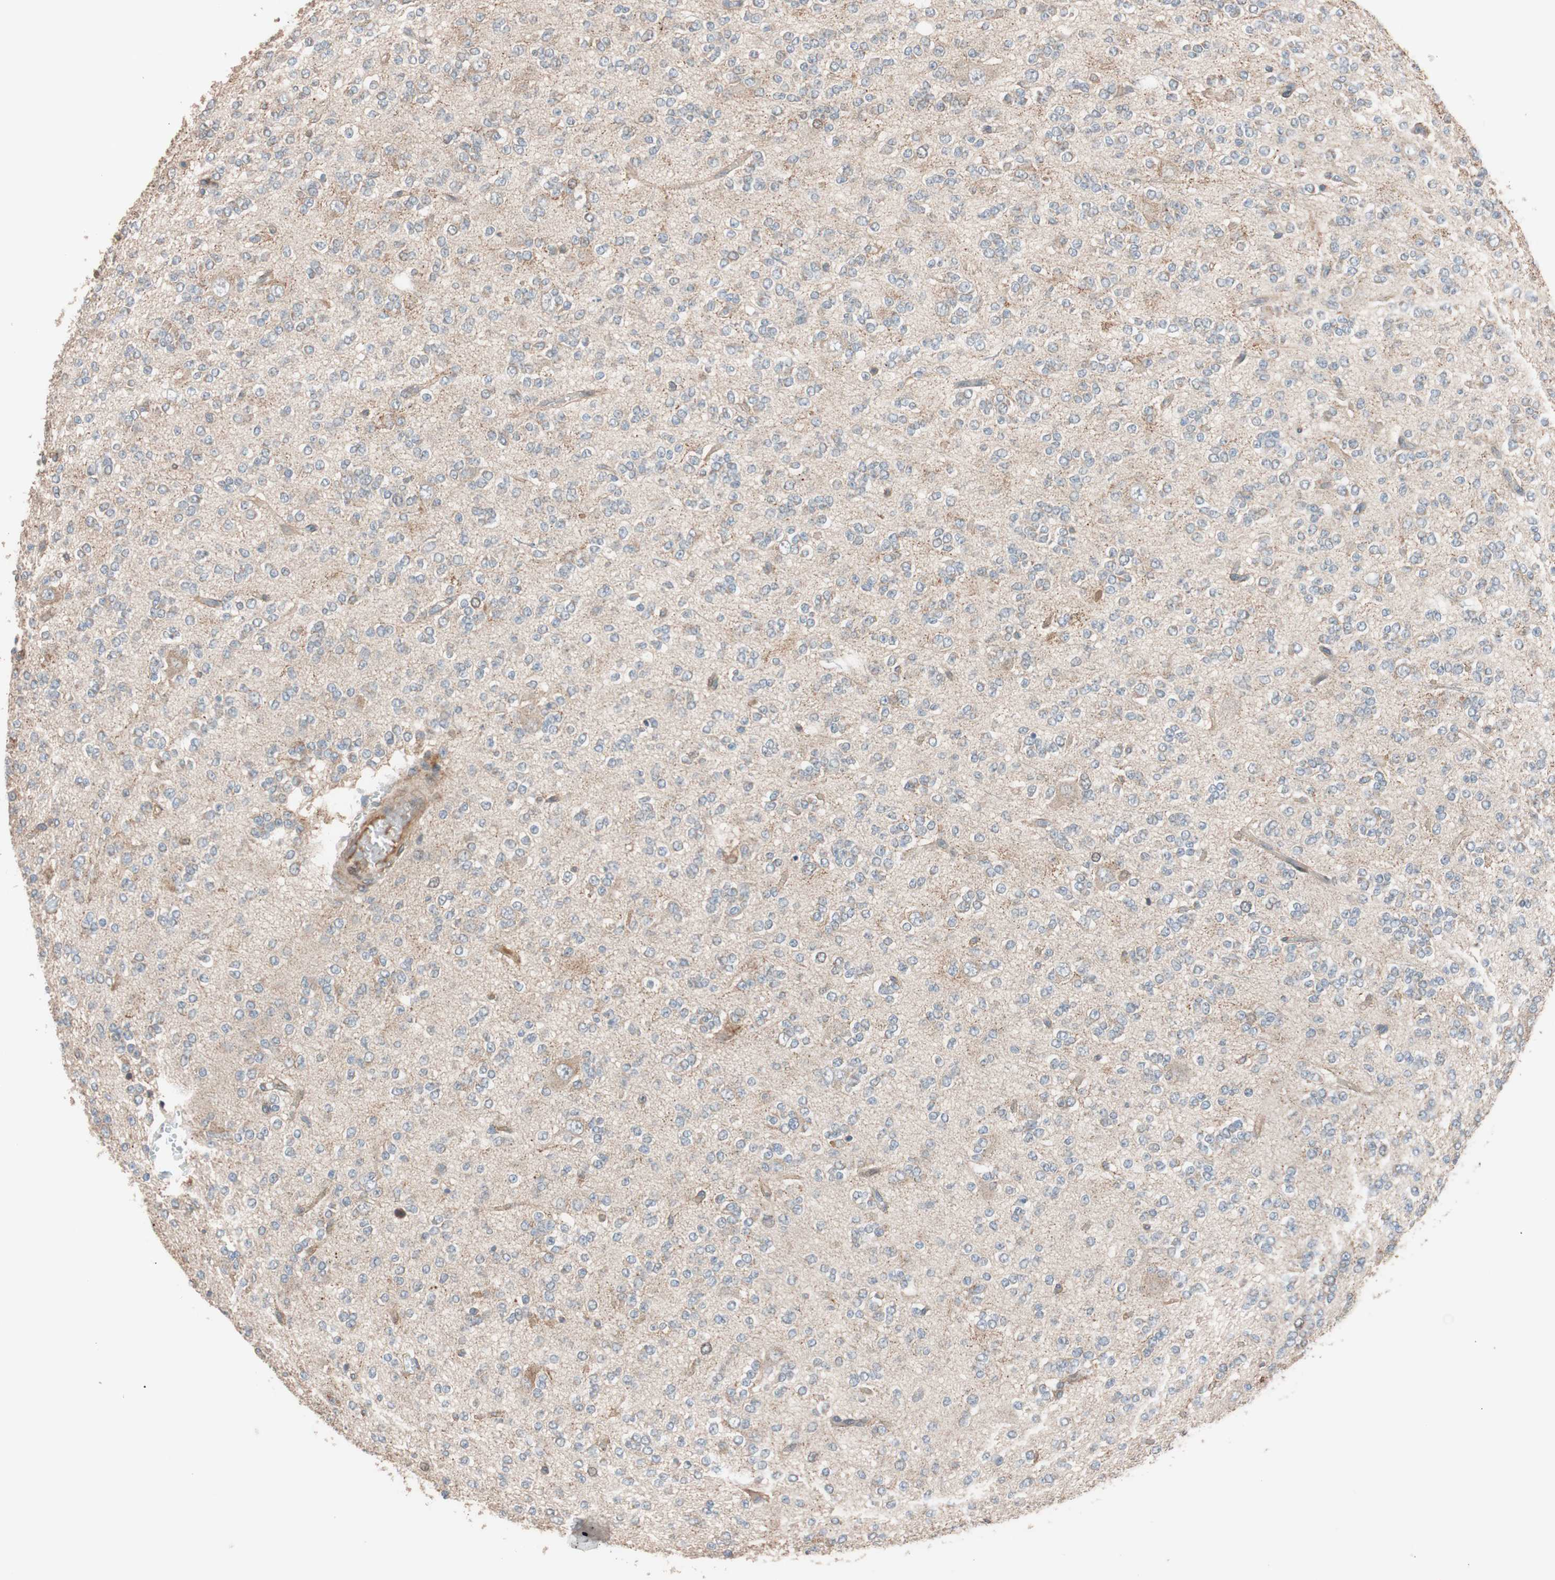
{"staining": {"intensity": "weak", "quantity": ">75%", "location": "cytoplasmic/membranous"}, "tissue": "glioma", "cell_type": "Tumor cells", "image_type": "cancer", "snomed": [{"axis": "morphology", "description": "Glioma, malignant, Low grade"}, {"axis": "topography", "description": "Brain"}], "caption": "Tumor cells show low levels of weak cytoplasmic/membranous positivity in about >75% of cells in glioma. Nuclei are stained in blue.", "gene": "SDC4", "patient": {"sex": "male", "age": 38}}